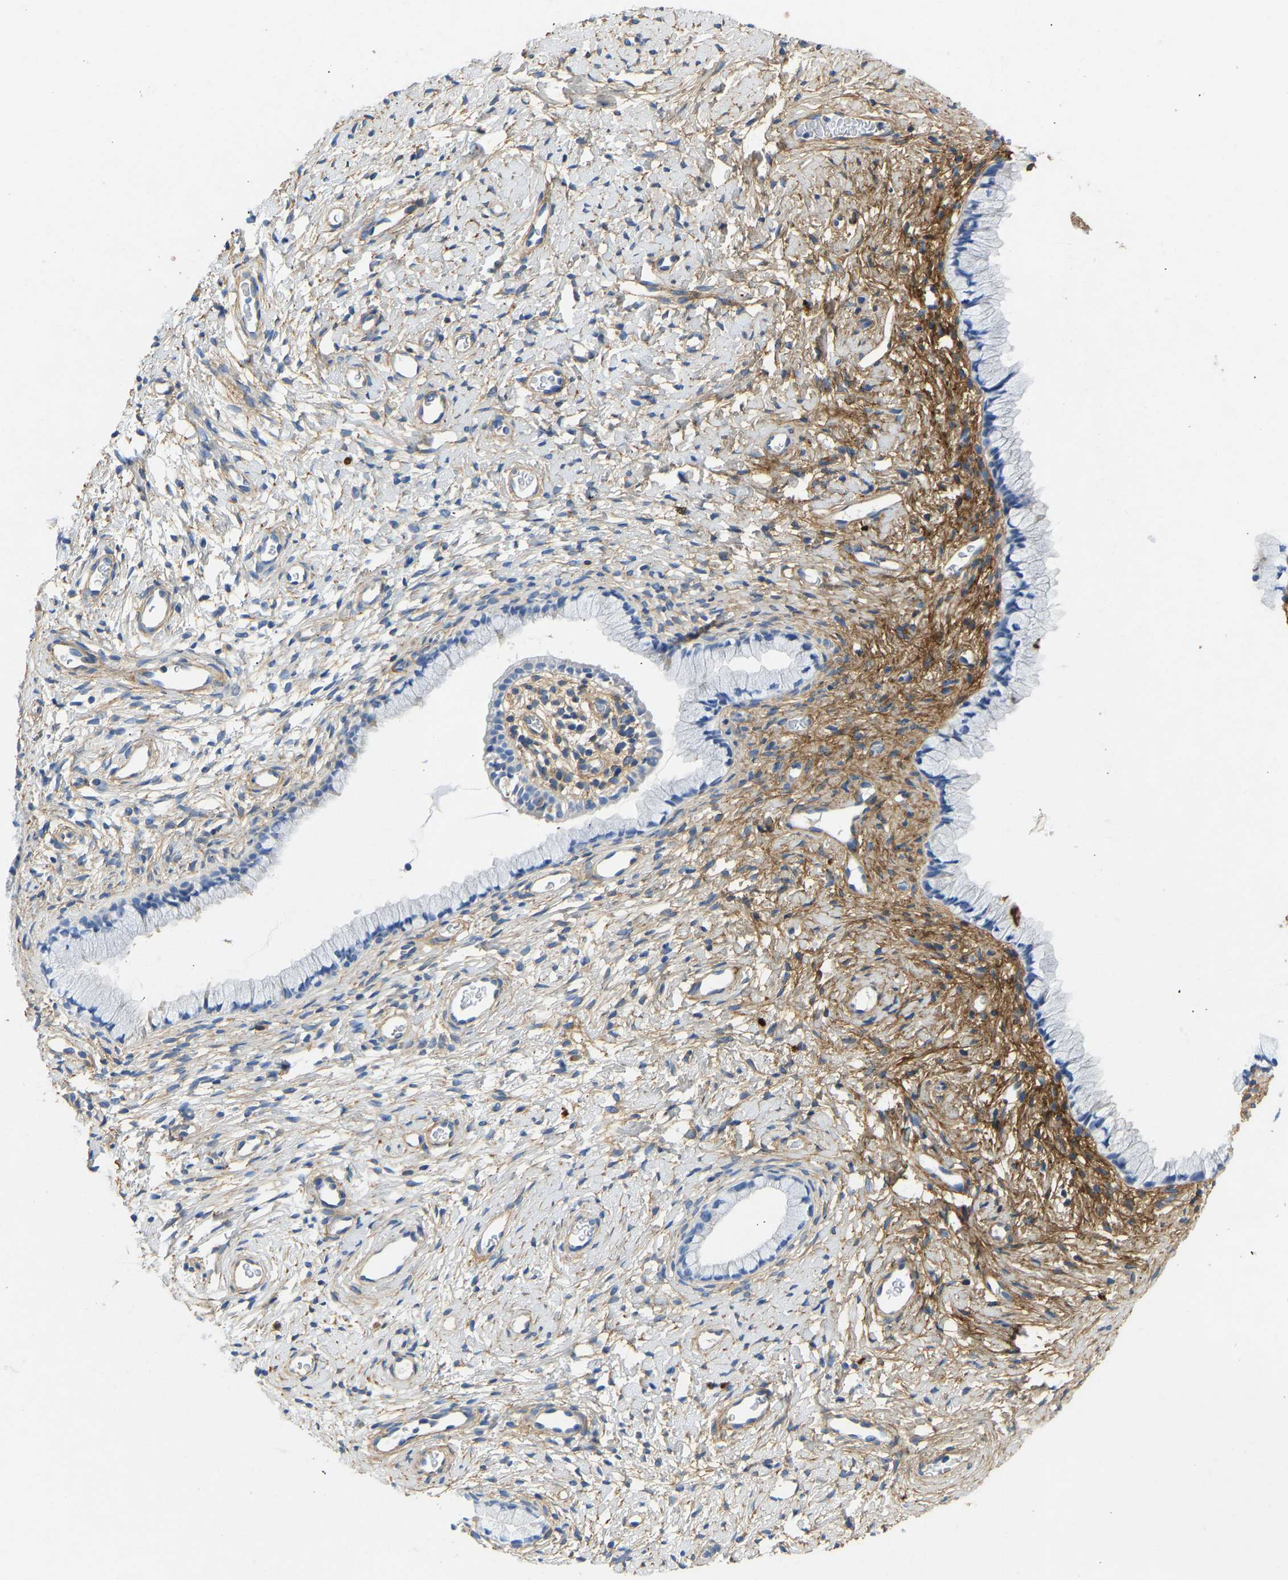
{"staining": {"intensity": "negative", "quantity": "none", "location": "none"}, "tissue": "cervix", "cell_type": "Glandular cells", "image_type": "normal", "snomed": [{"axis": "morphology", "description": "Normal tissue, NOS"}, {"axis": "topography", "description": "Cervix"}], "caption": "The immunohistochemistry (IHC) micrograph has no significant positivity in glandular cells of cervix. (Stains: DAB immunohistochemistry with hematoxylin counter stain, Microscopy: brightfield microscopy at high magnification).", "gene": "TECTA", "patient": {"sex": "female", "age": 72}}